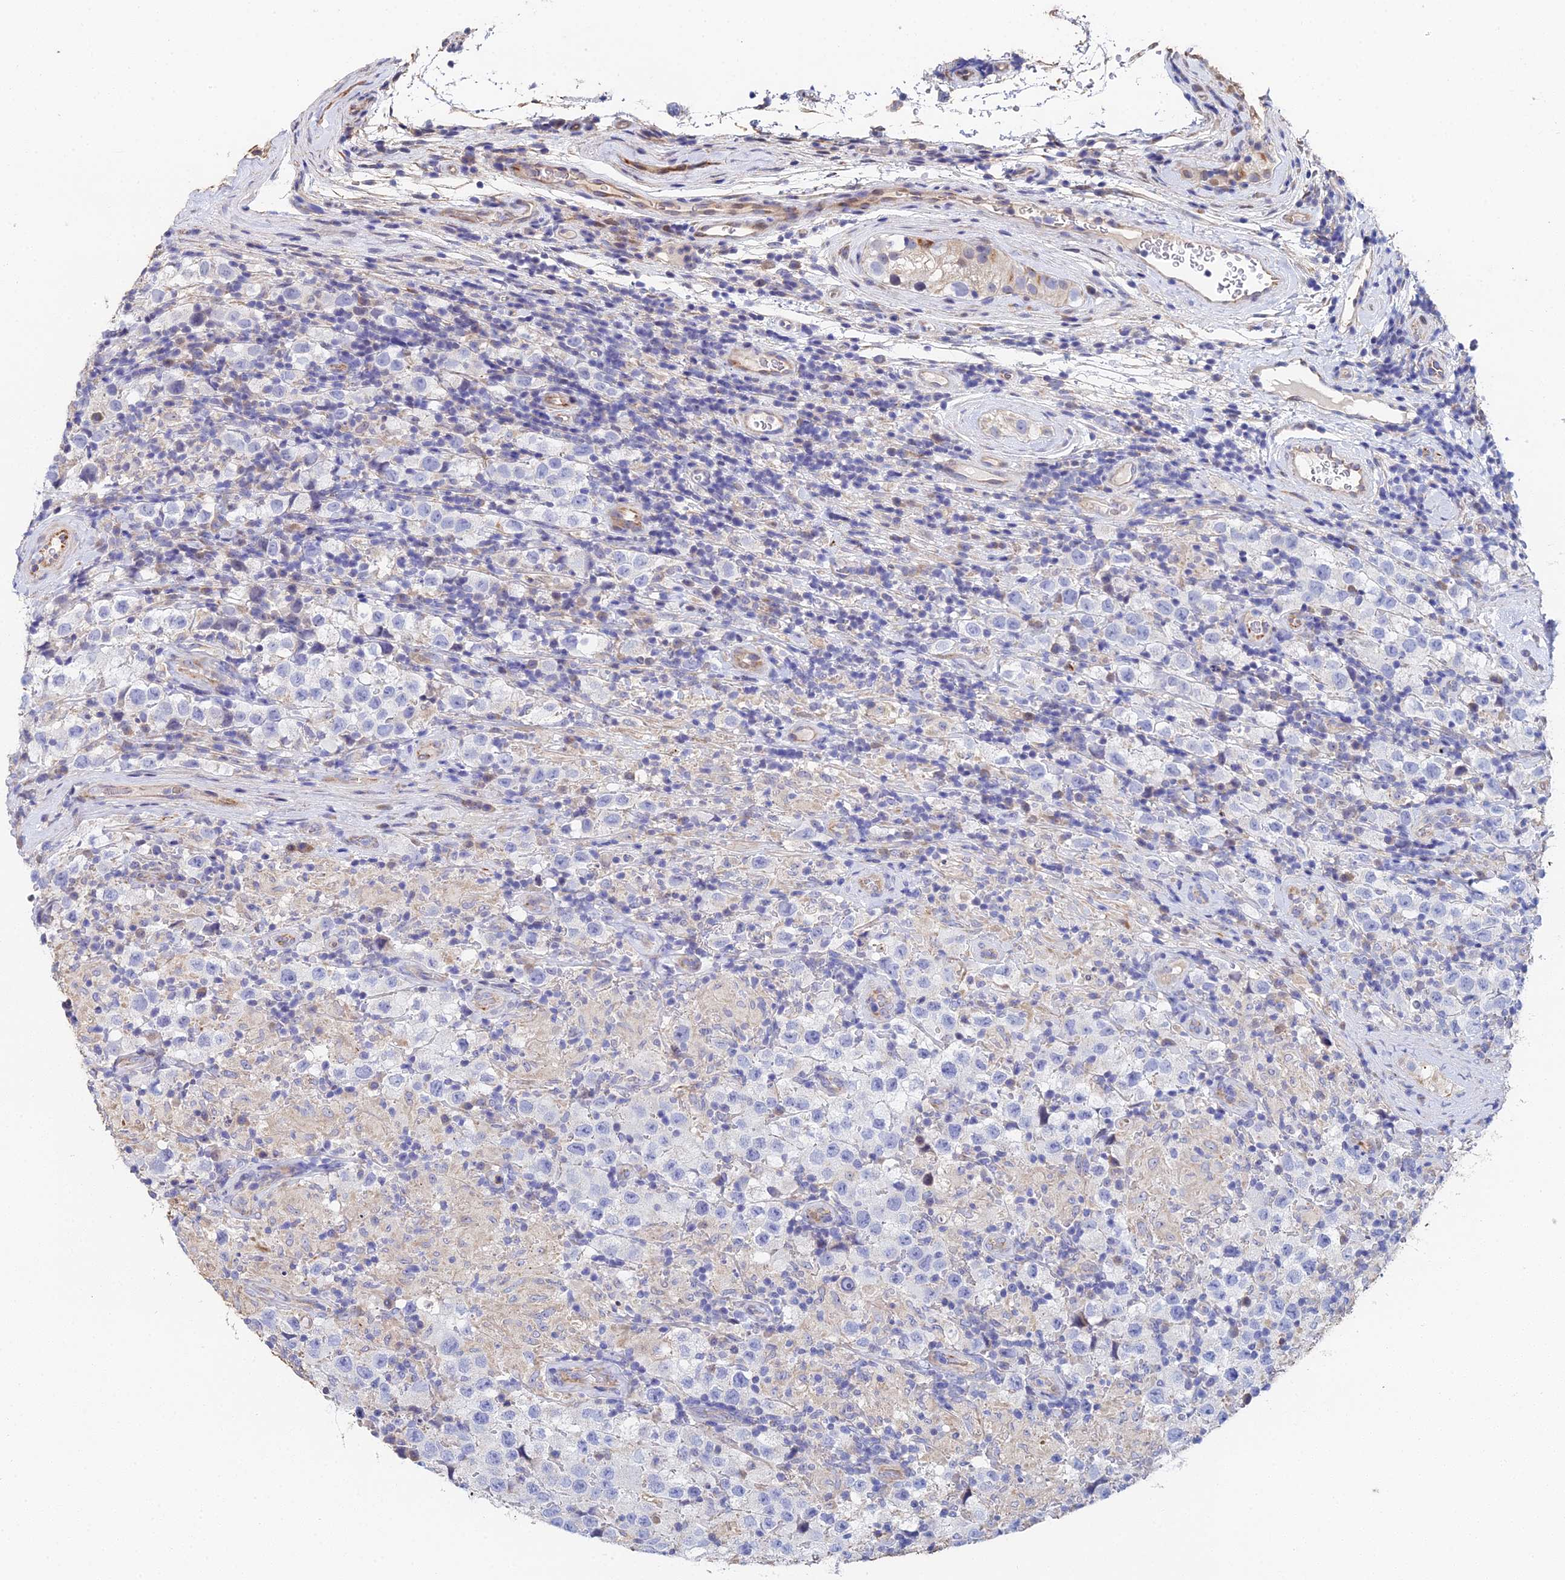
{"staining": {"intensity": "negative", "quantity": "none", "location": "none"}, "tissue": "testis cancer", "cell_type": "Tumor cells", "image_type": "cancer", "snomed": [{"axis": "morphology", "description": "Seminoma, NOS"}, {"axis": "morphology", "description": "Carcinoma, Embryonal, NOS"}, {"axis": "topography", "description": "Testis"}], "caption": "A high-resolution photomicrograph shows immunohistochemistry (IHC) staining of testis cancer, which demonstrates no significant staining in tumor cells.", "gene": "ENSG00000268674", "patient": {"sex": "male", "age": 41}}